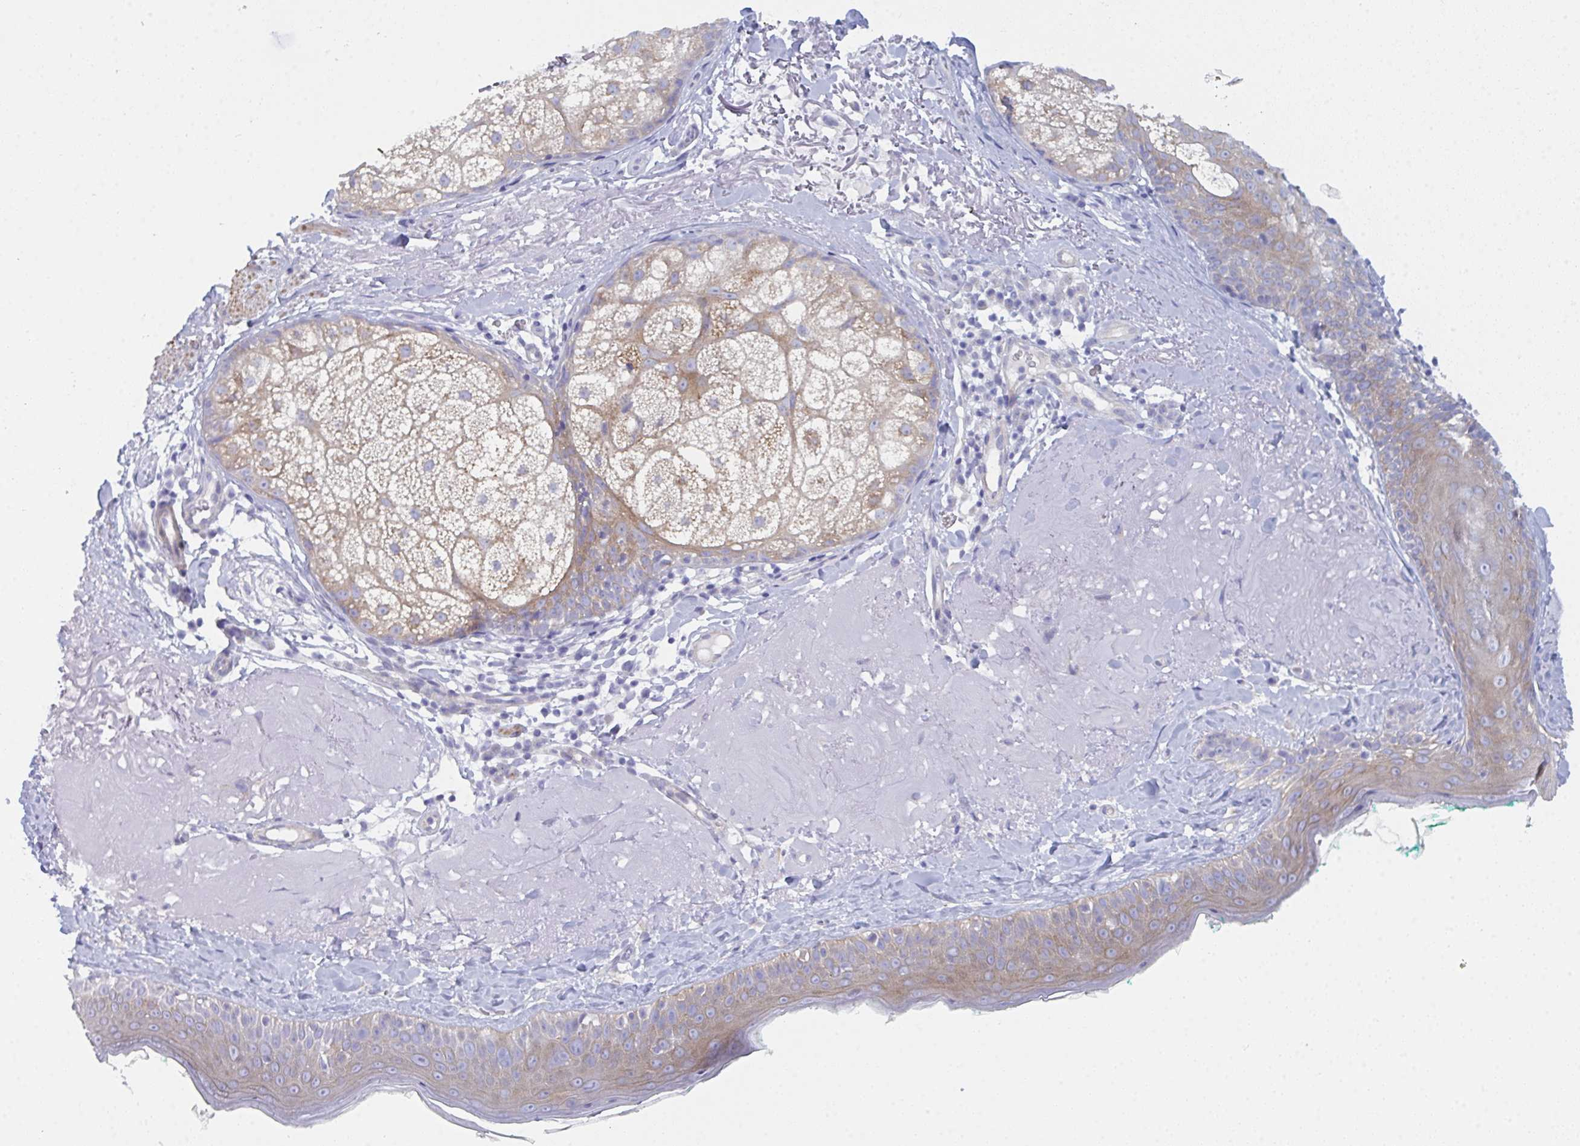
{"staining": {"intensity": "negative", "quantity": "none", "location": "none"}, "tissue": "skin", "cell_type": "Fibroblasts", "image_type": "normal", "snomed": [{"axis": "morphology", "description": "Normal tissue, NOS"}, {"axis": "topography", "description": "Skin"}], "caption": "A high-resolution histopathology image shows immunohistochemistry (IHC) staining of unremarkable skin, which displays no significant positivity in fibroblasts. The staining is performed using DAB brown chromogen with nuclei counter-stained in using hematoxylin.", "gene": "CEP170B", "patient": {"sex": "male", "age": 73}}